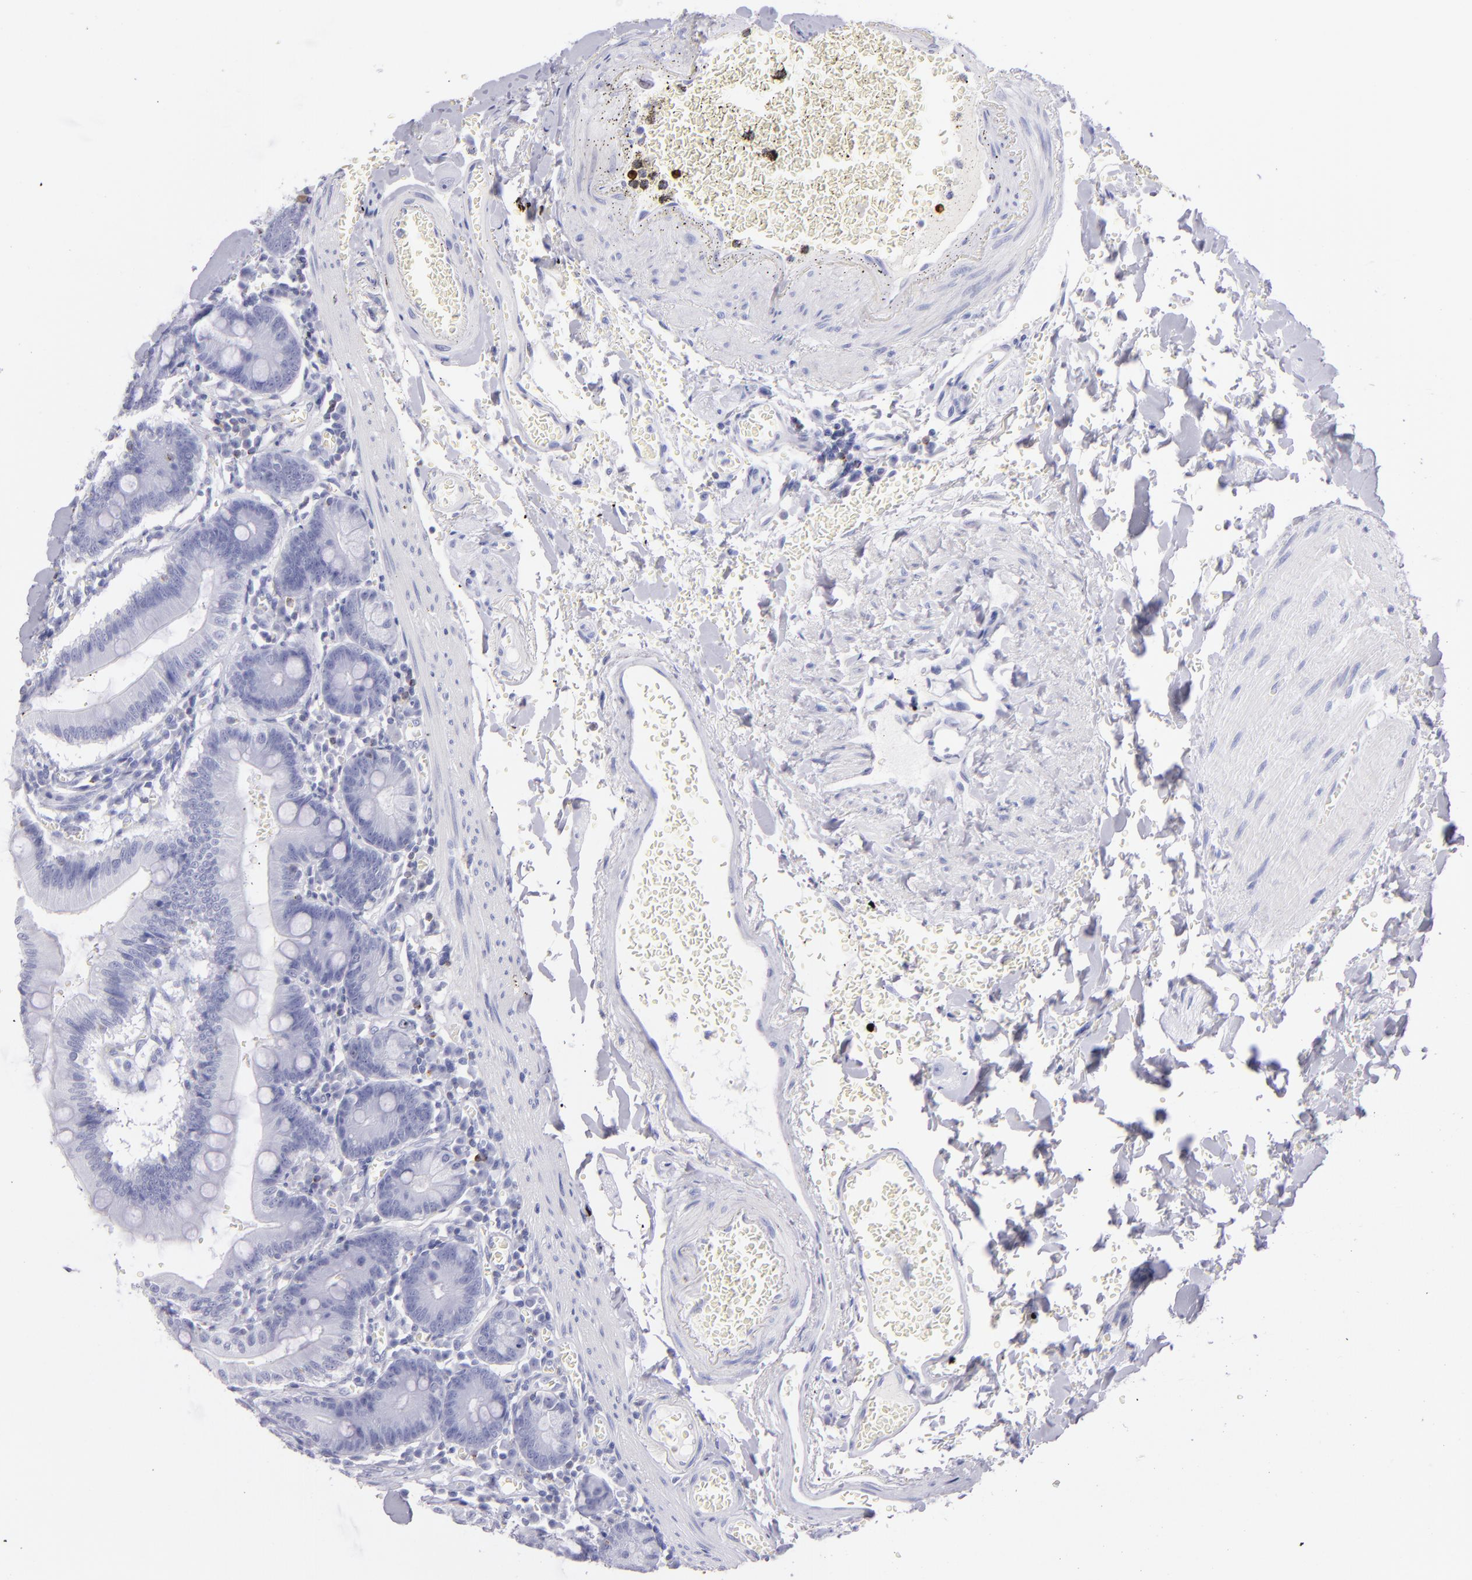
{"staining": {"intensity": "negative", "quantity": "none", "location": "none"}, "tissue": "small intestine", "cell_type": "Glandular cells", "image_type": "normal", "snomed": [{"axis": "morphology", "description": "Normal tissue, NOS"}, {"axis": "topography", "description": "Small intestine"}], "caption": "This image is of unremarkable small intestine stained with immunohistochemistry (IHC) to label a protein in brown with the nuclei are counter-stained blue. There is no positivity in glandular cells.", "gene": "PRF1", "patient": {"sex": "male", "age": 71}}